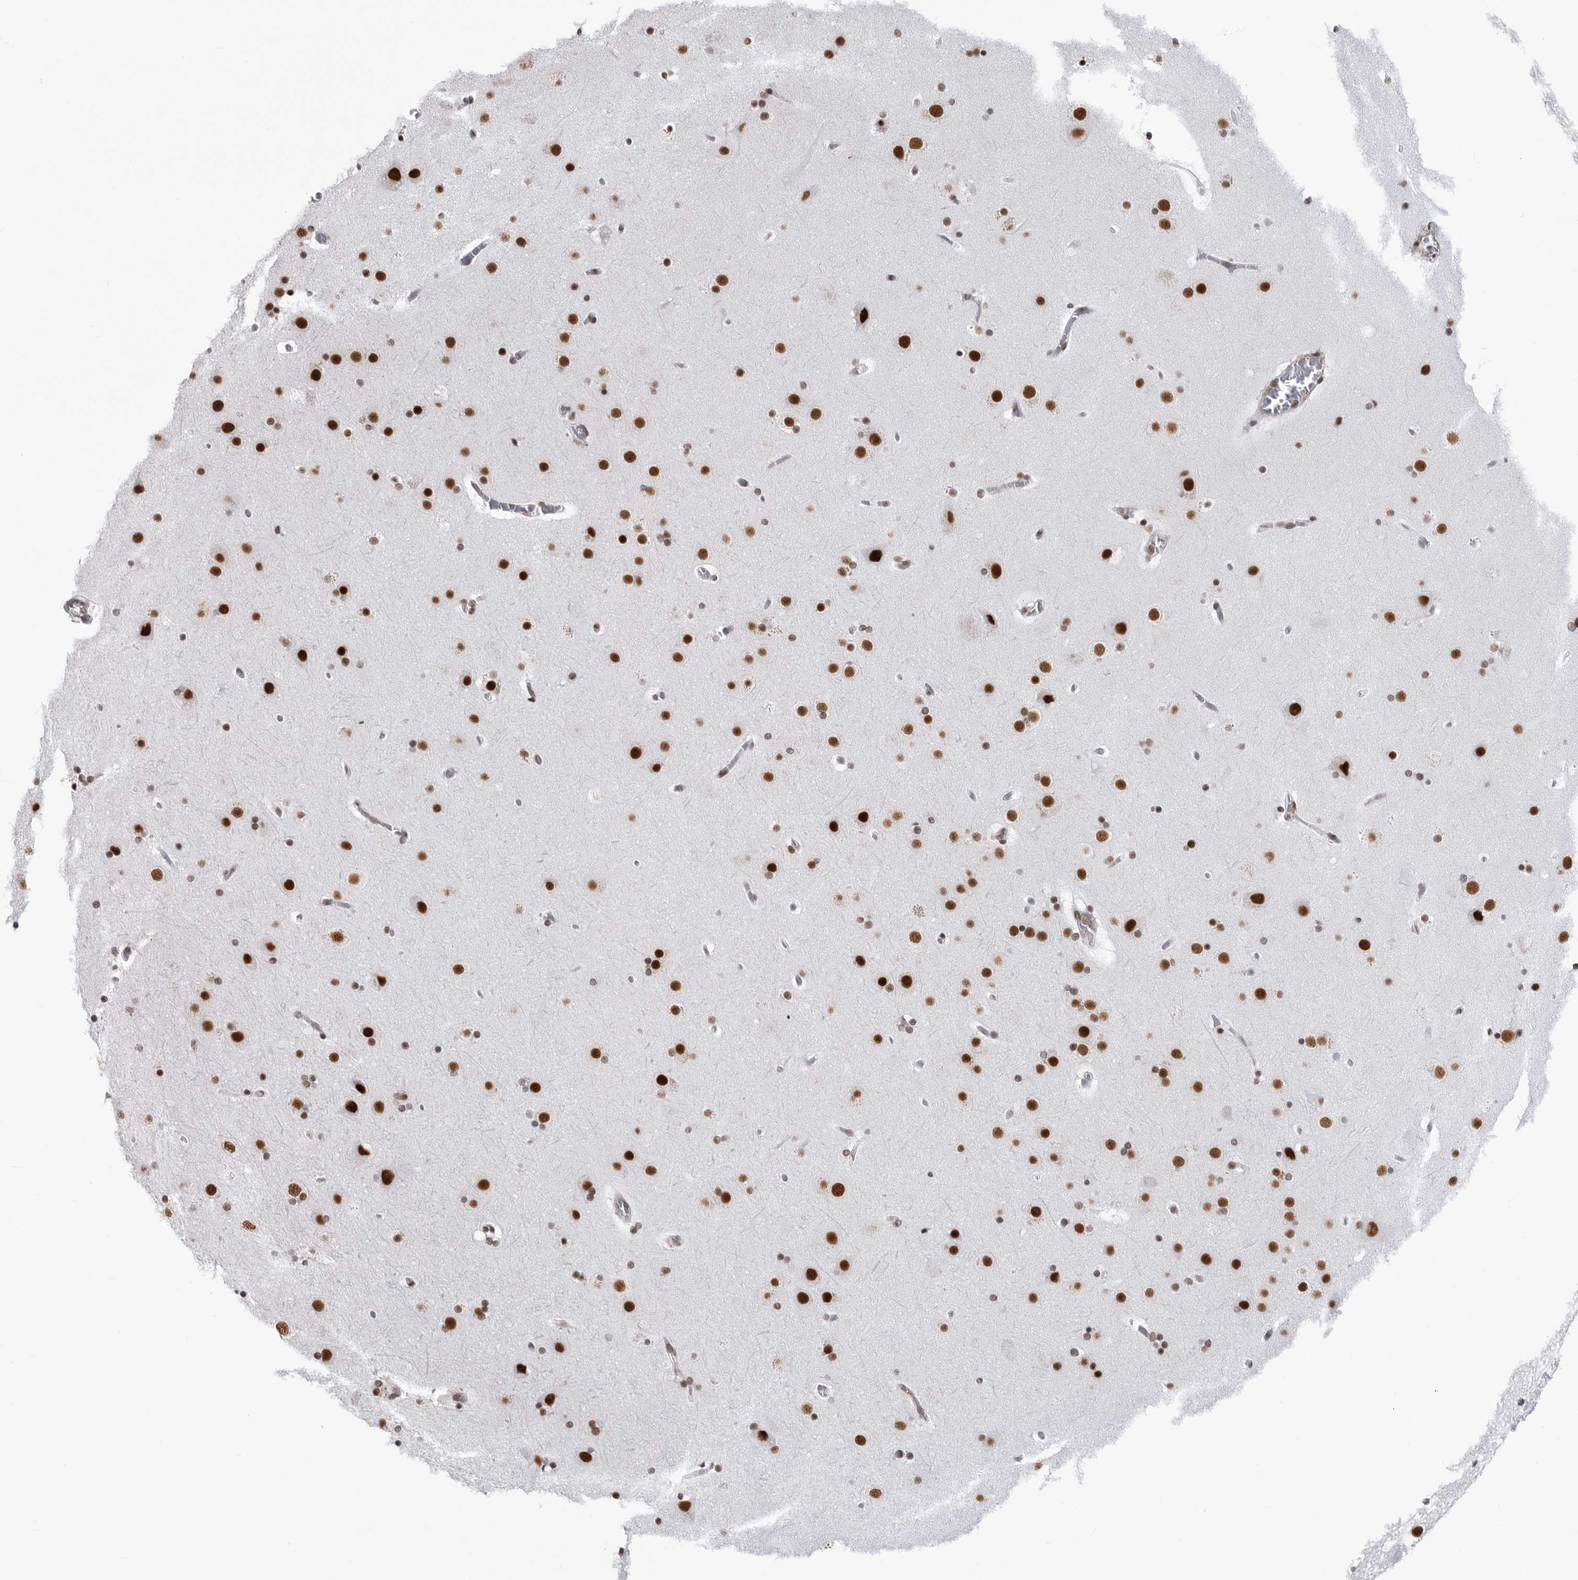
{"staining": {"intensity": "weak", "quantity": "25%-75%", "location": "cytoplasmic/membranous"}, "tissue": "cerebral cortex", "cell_type": "Endothelial cells", "image_type": "normal", "snomed": [{"axis": "morphology", "description": "Normal tissue, NOS"}, {"axis": "topography", "description": "Cerebral cortex"}], "caption": "High-power microscopy captured an immunohistochemistry photomicrograph of normal cerebral cortex, revealing weak cytoplasmic/membranous positivity in approximately 25%-75% of endothelial cells.", "gene": "RNF26", "patient": {"sex": "male", "age": 57}}